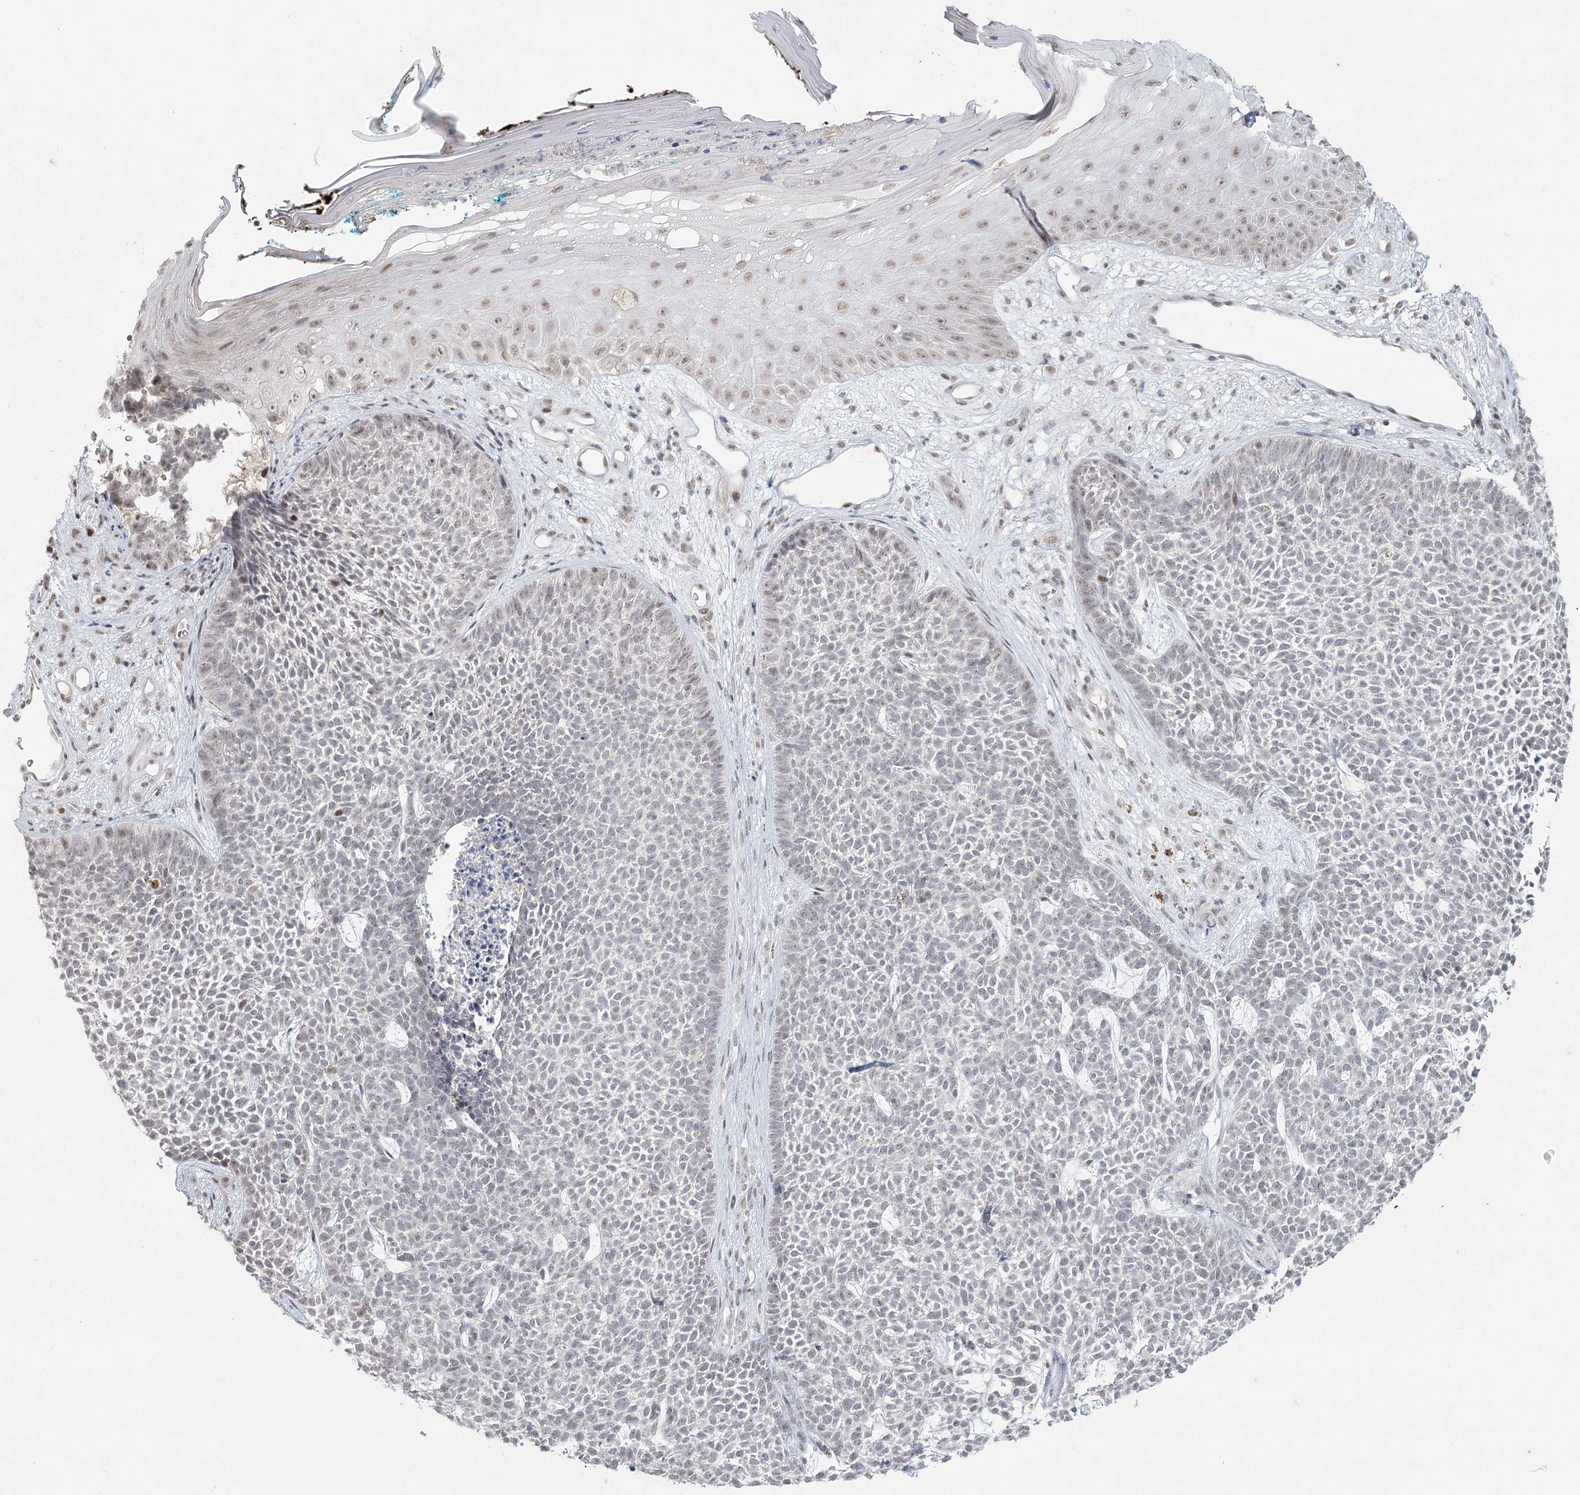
{"staining": {"intensity": "negative", "quantity": "none", "location": "none"}, "tissue": "skin cancer", "cell_type": "Tumor cells", "image_type": "cancer", "snomed": [{"axis": "morphology", "description": "Basal cell carcinoma"}, {"axis": "topography", "description": "Skin"}], "caption": "A micrograph of human skin cancer is negative for staining in tumor cells.", "gene": "LY6G5C", "patient": {"sex": "female", "age": 84}}